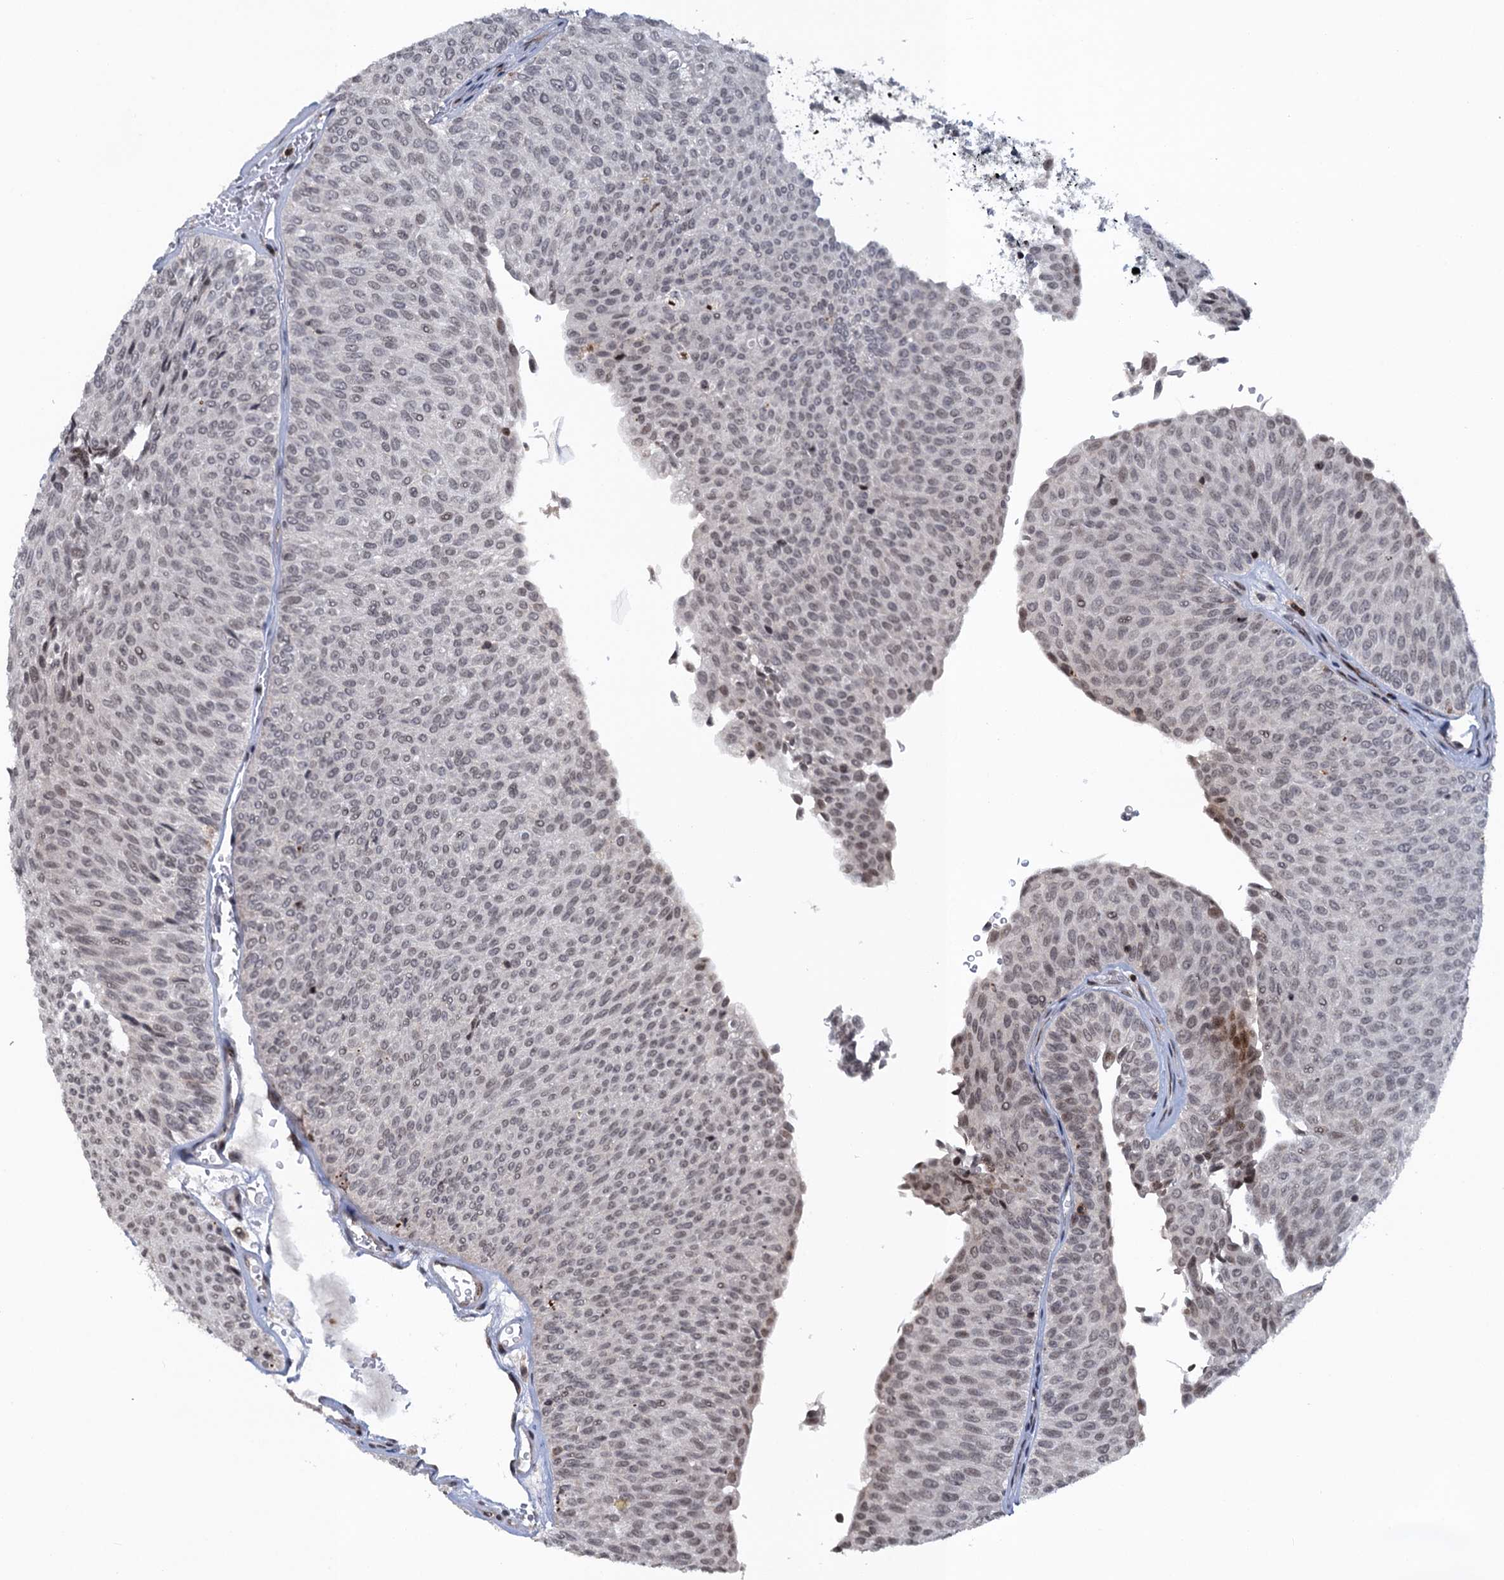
{"staining": {"intensity": "weak", "quantity": "<25%", "location": "nuclear"}, "tissue": "urothelial cancer", "cell_type": "Tumor cells", "image_type": "cancer", "snomed": [{"axis": "morphology", "description": "Urothelial carcinoma, Low grade"}, {"axis": "topography", "description": "Urinary bladder"}], "caption": "IHC of human low-grade urothelial carcinoma reveals no staining in tumor cells.", "gene": "FYB1", "patient": {"sex": "male", "age": 78}}